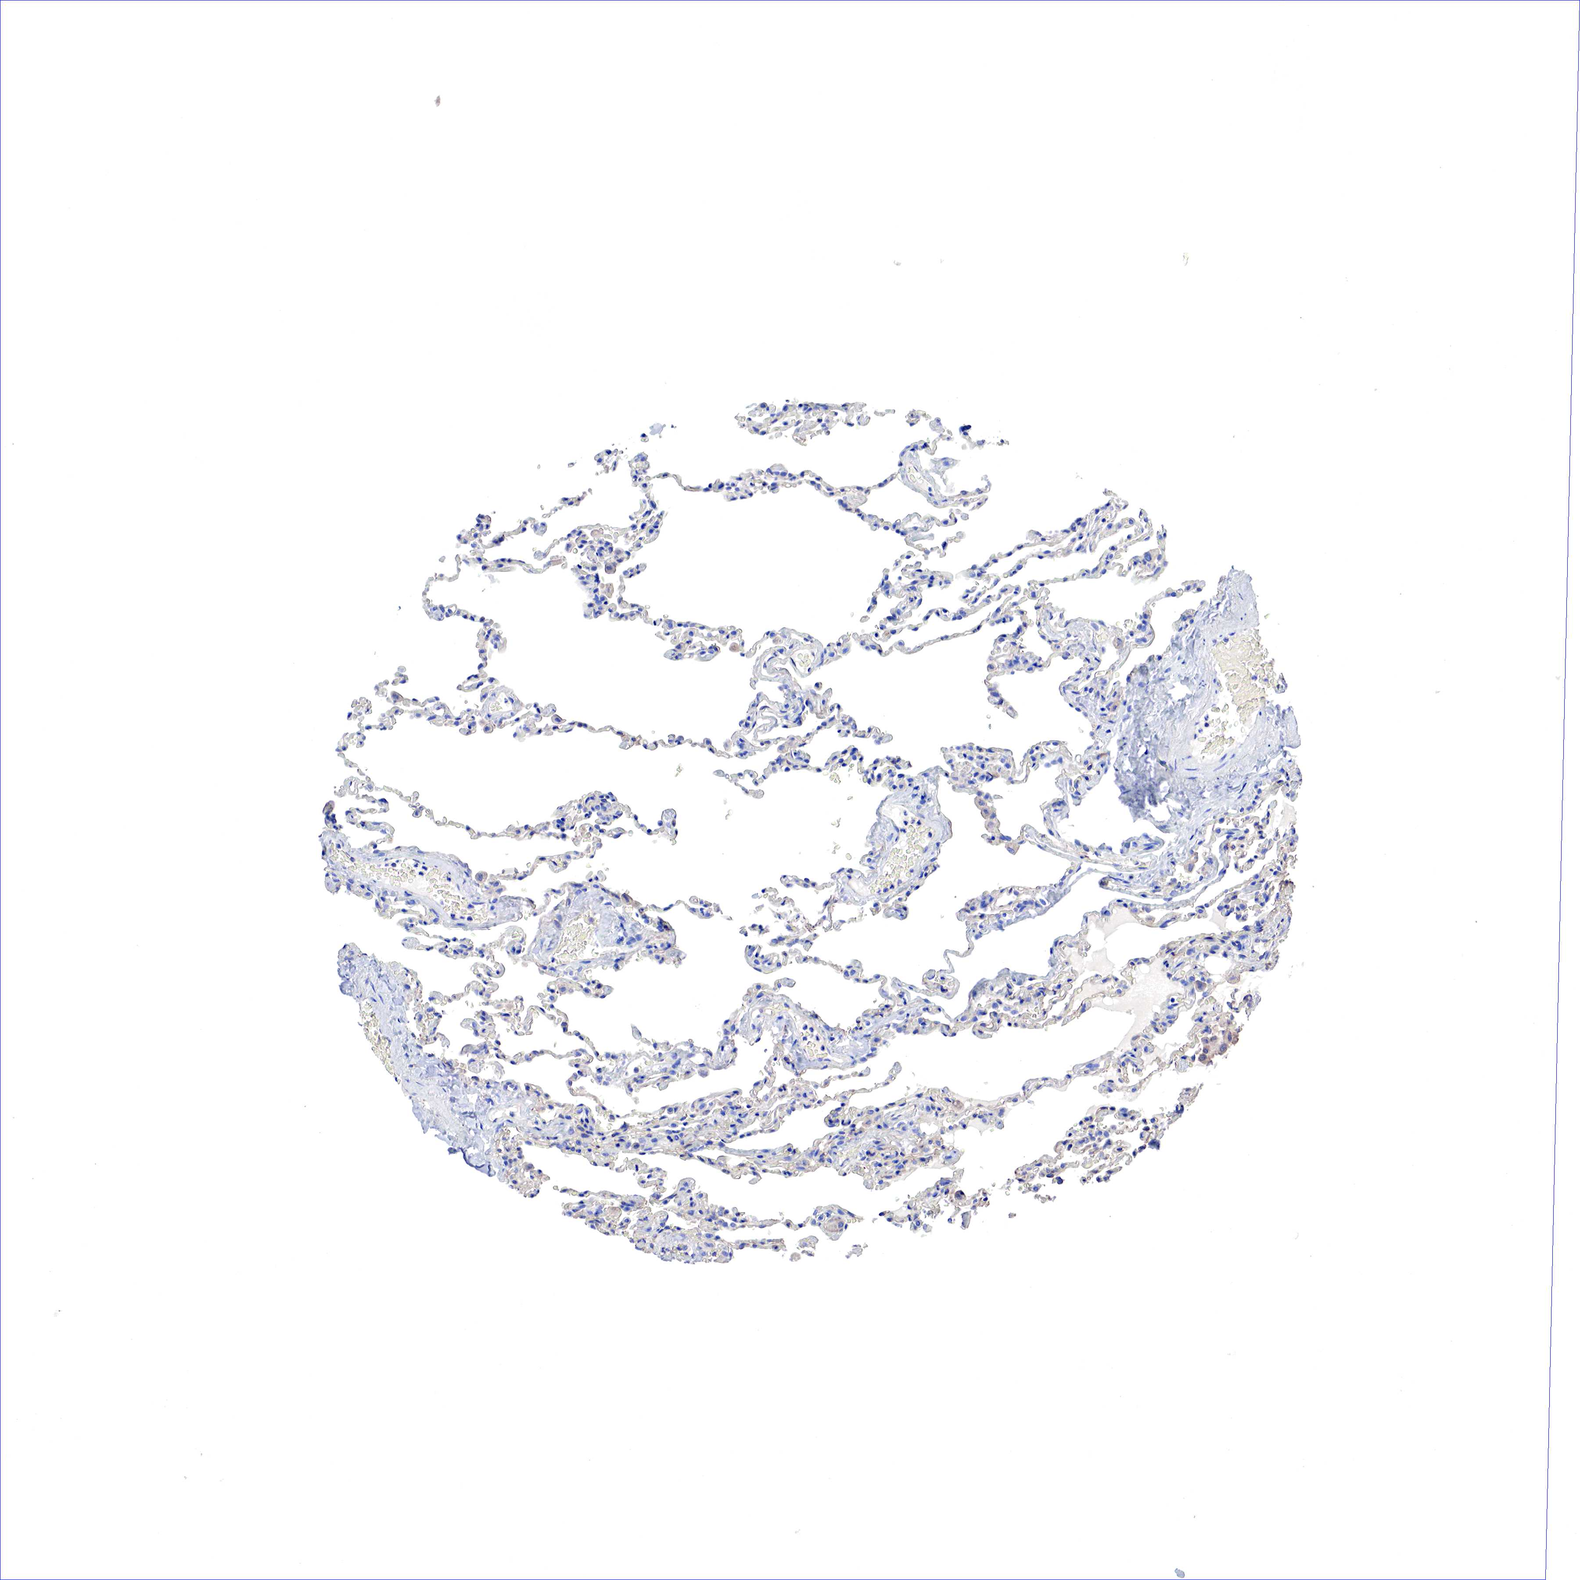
{"staining": {"intensity": "negative", "quantity": "none", "location": "none"}, "tissue": "lung", "cell_type": "Alveolar cells", "image_type": "normal", "snomed": [{"axis": "morphology", "description": "Normal tissue, NOS"}, {"axis": "topography", "description": "Lung"}], "caption": "High magnification brightfield microscopy of benign lung stained with DAB (3,3'-diaminobenzidine) (brown) and counterstained with hematoxylin (blue): alveolar cells show no significant staining. (Immunohistochemistry, brightfield microscopy, high magnification).", "gene": "MSN", "patient": {"sex": "female", "age": 61}}